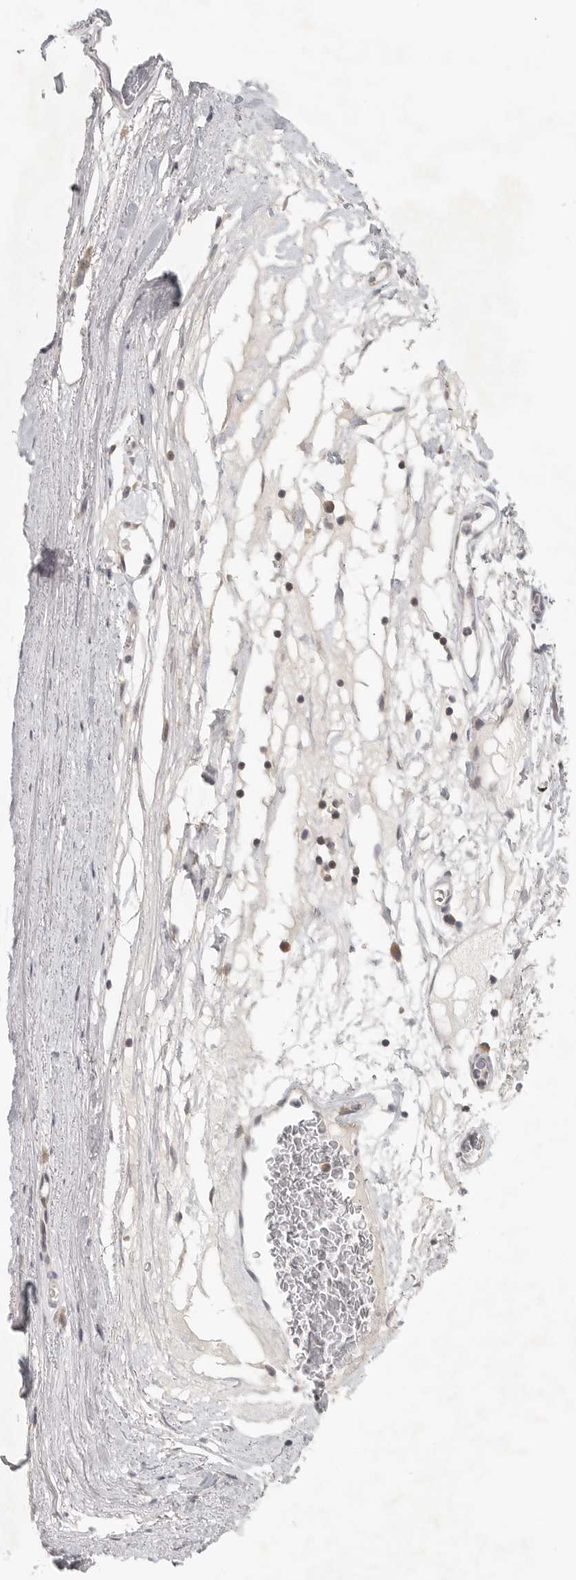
{"staining": {"intensity": "negative", "quantity": "none", "location": "none"}, "tissue": "adipose tissue", "cell_type": "Adipocytes", "image_type": "normal", "snomed": [{"axis": "morphology", "description": "Normal tissue, NOS"}, {"axis": "topography", "description": "Cartilage tissue"}], "caption": "This is a histopathology image of immunohistochemistry (IHC) staining of unremarkable adipose tissue, which shows no expression in adipocytes. Nuclei are stained in blue.", "gene": "HDAC6", "patient": {"sex": "female", "age": 63}}